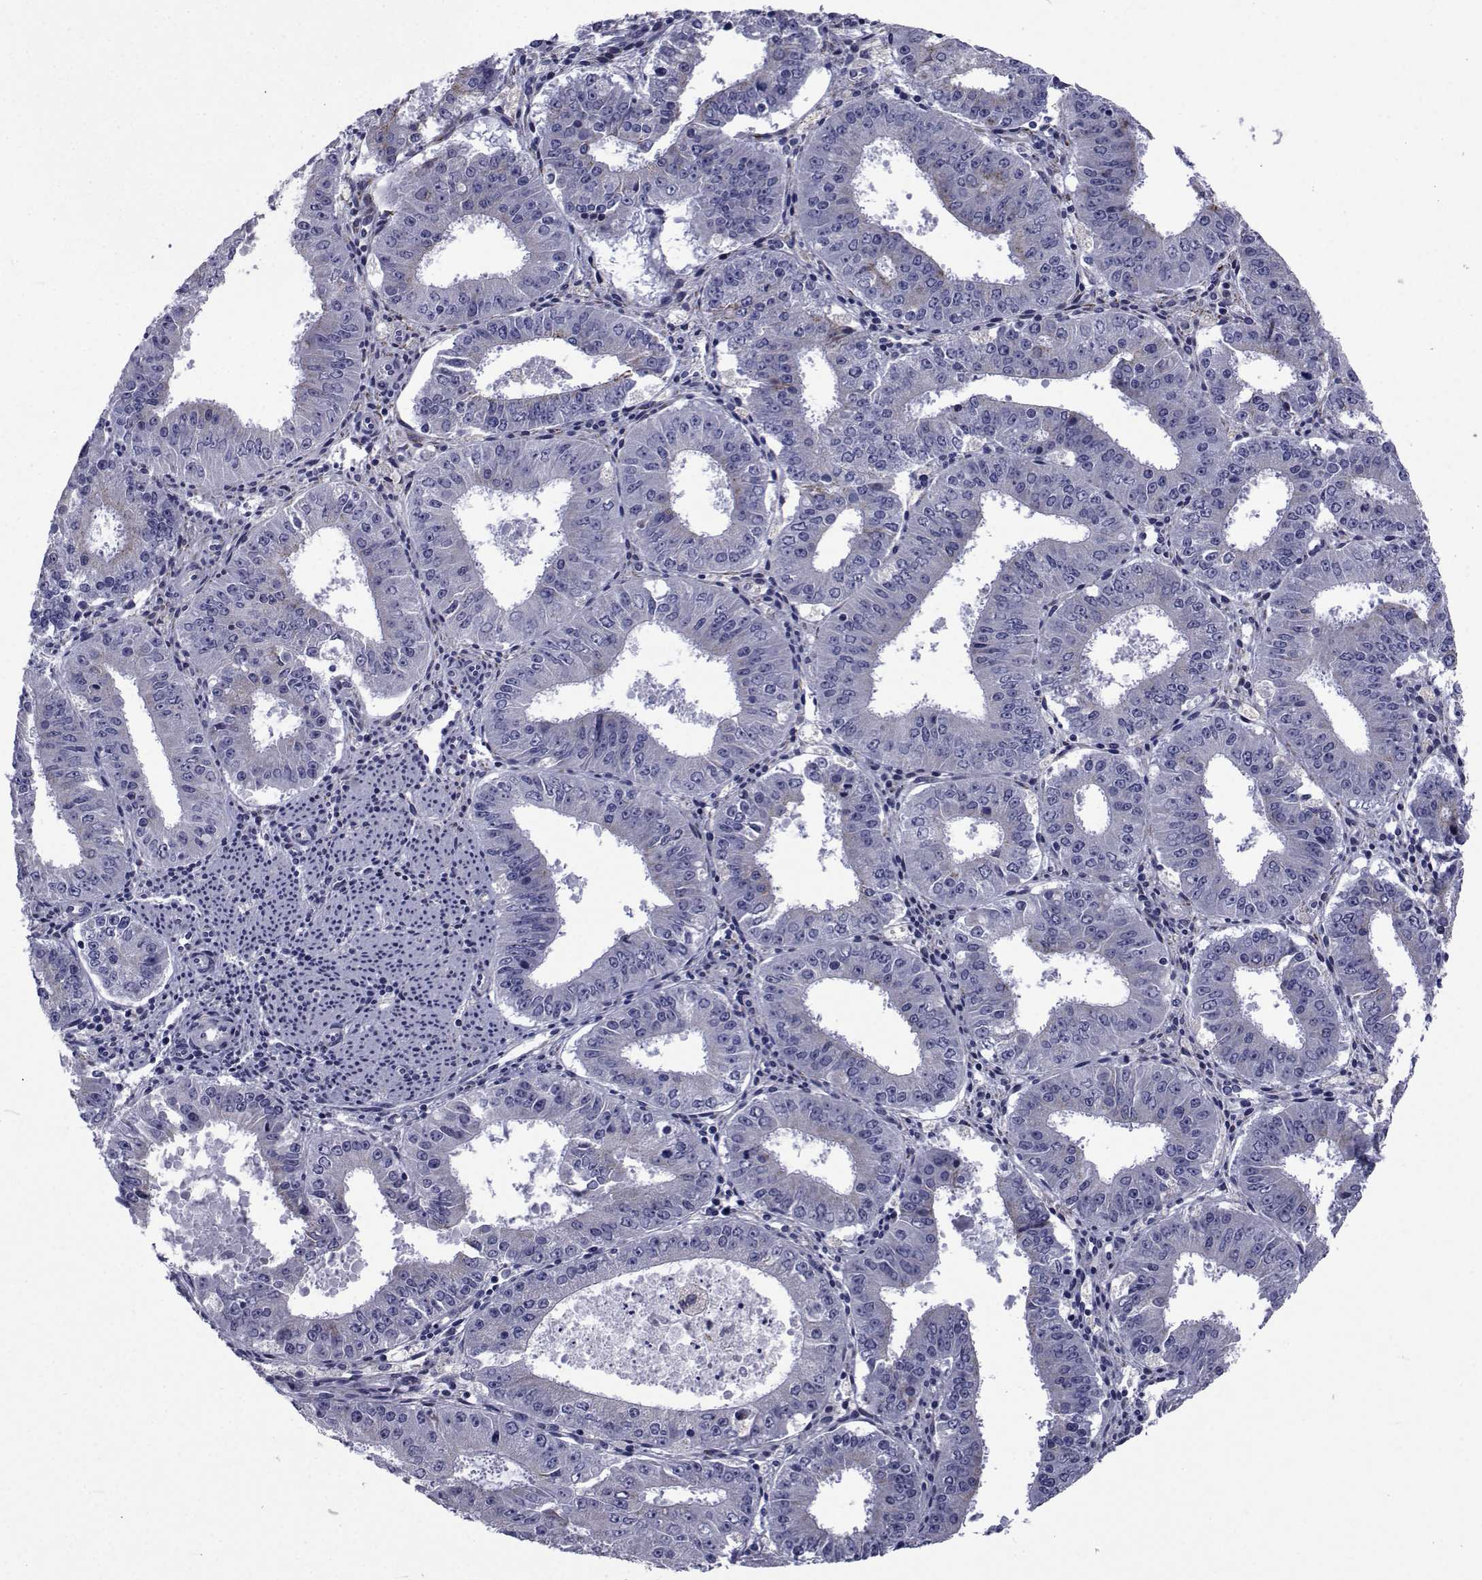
{"staining": {"intensity": "weak", "quantity": "<25%", "location": "cytoplasmic/membranous"}, "tissue": "ovarian cancer", "cell_type": "Tumor cells", "image_type": "cancer", "snomed": [{"axis": "morphology", "description": "Carcinoma, endometroid"}, {"axis": "topography", "description": "Ovary"}], "caption": "IHC photomicrograph of neoplastic tissue: ovarian cancer stained with DAB demonstrates no significant protein expression in tumor cells.", "gene": "ROPN1", "patient": {"sex": "female", "age": 42}}